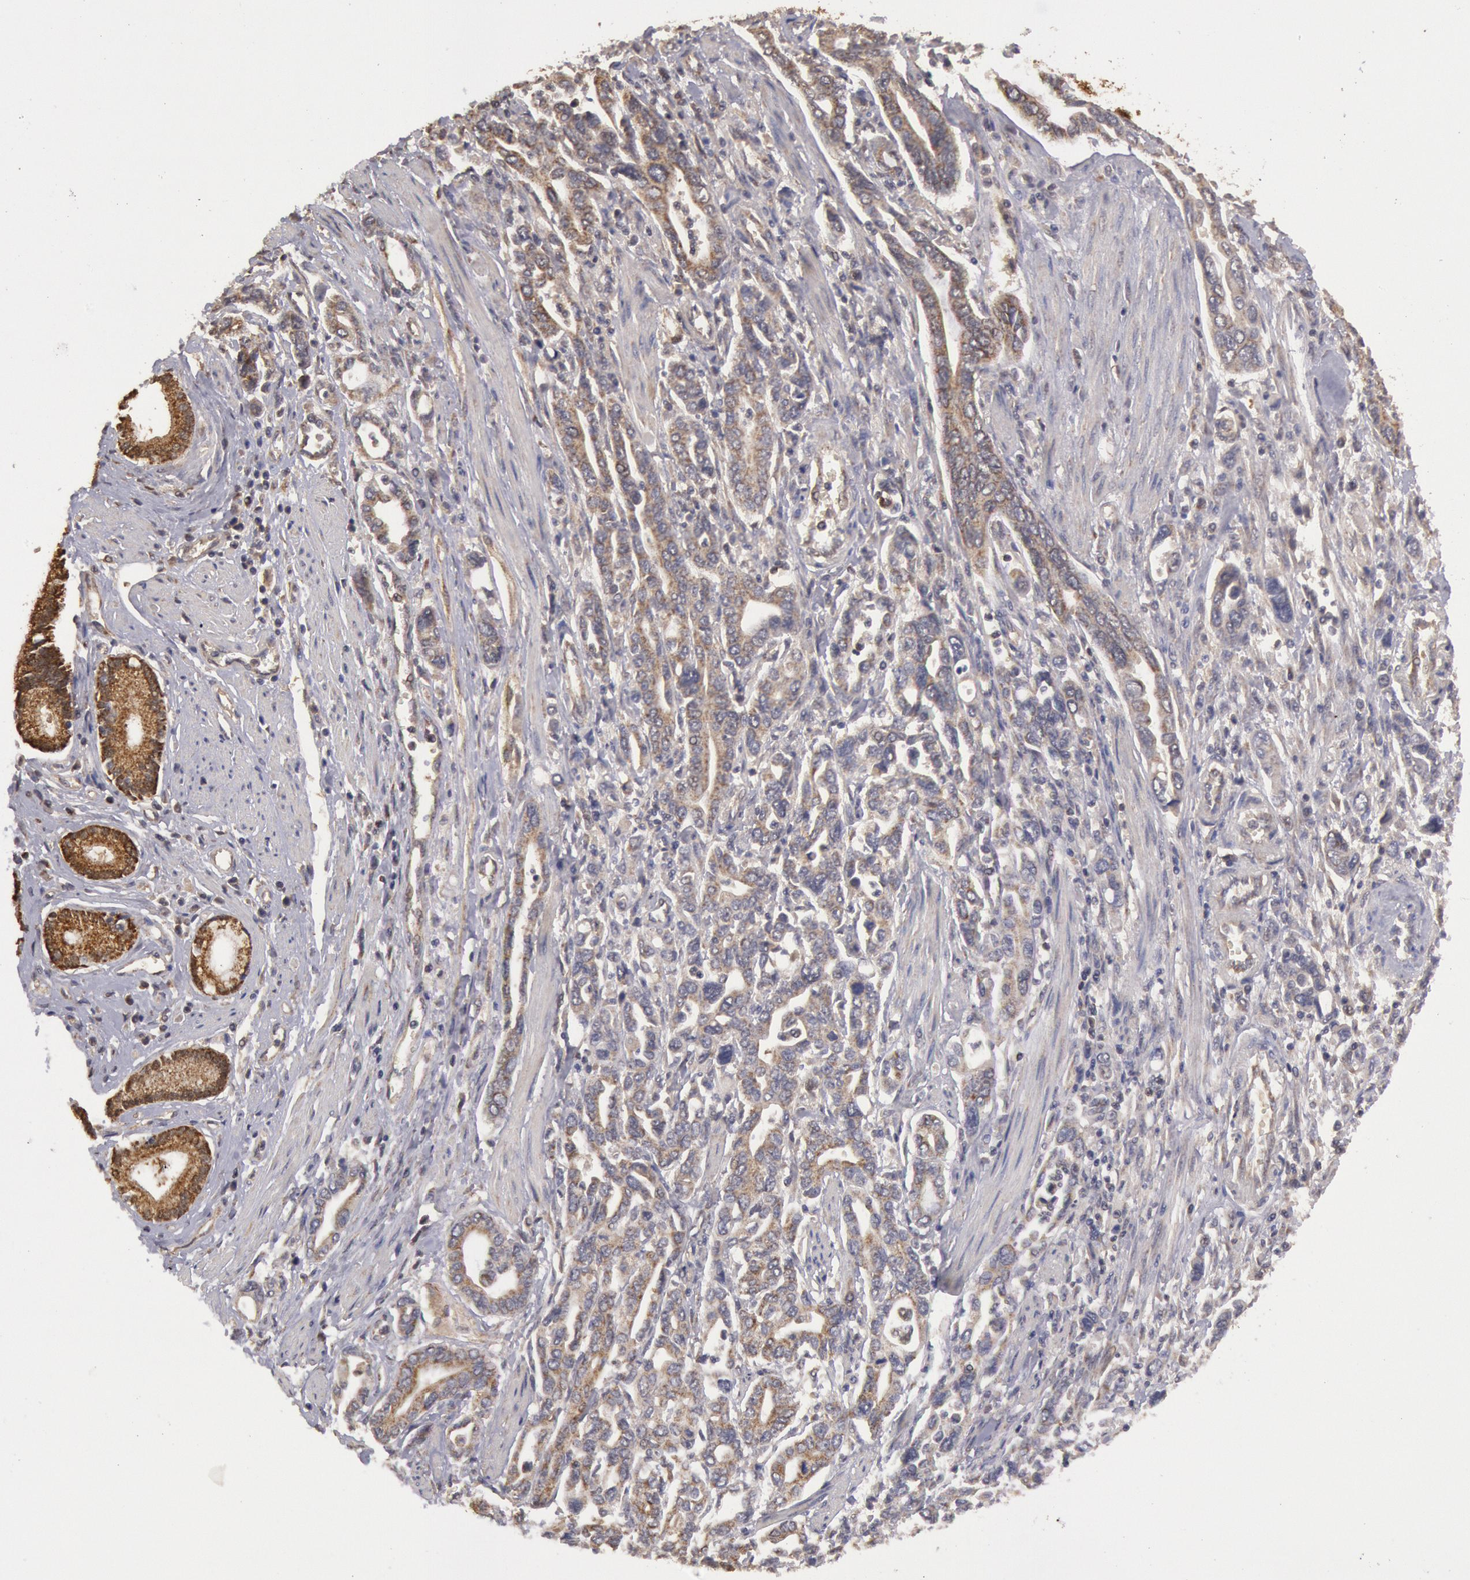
{"staining": {"intensity": "moderate", "quantity": ">75%", "location": "cytoplasmic/membranous"}, "tissue": "pancreatic cancer", "cell_type": "Tumor cells", "image_type": "cancer", "snomed": [{"axis": "morphology", "description": "Adenocarcinoma, NOS"}, {"axis": "topography", "description": "Pancreas"}], "caption": "High-power microscopy captured an immunohistochemistry (IHC) photomicrograph of pancreatic adenocarcinoma, revealing moderate cytoplasmic/membranous staining in about >75% of tumor cells.", "gene": "MPST", "patient": {"sex": "female", "age": 57}}